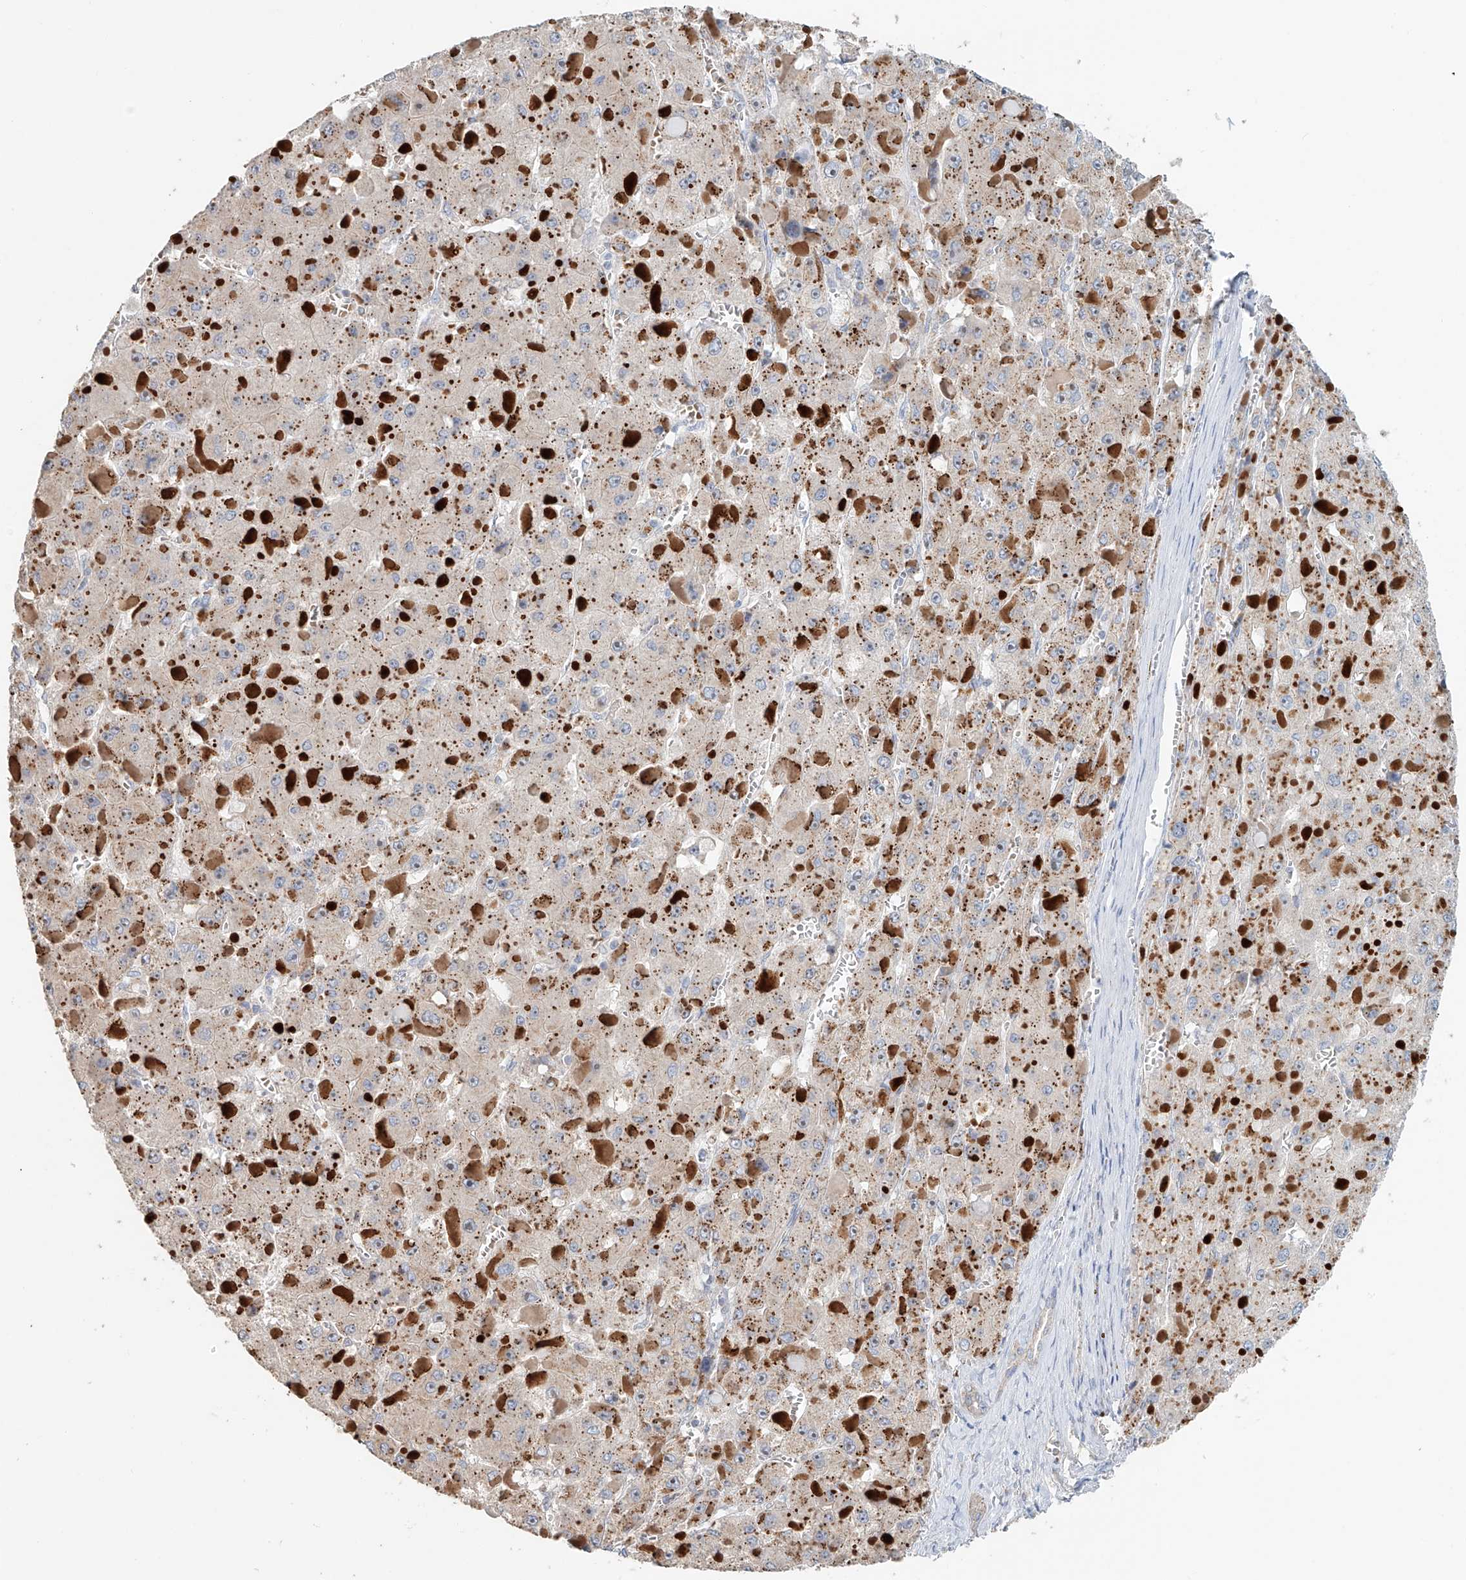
{"staining": {"intensity": "weak", "quantity": "25%-75%", "location": "cytoplasmic/membranous"}, "tissue": "liver cancer", "cell_type": "Tumor cells", "image_type": "cancer", "snomed": [{"axis": "morphology", "description": "Carcinoma, Hepatocellular, NOS"}, {"axis": "topography", "description": "Liver"}], "caption": "A high-resolution histopathology image shows immunohistochemistry (IHC) staining of hepatocellular carcinoma (liver), which shows weak cytoplasmic/membranous staining in about 25%-75% of tumor cells. (DAB = brown stain, brightfield microscopy at high magnification).", "gene": "TRIM47", "patient": {"sex": "female", "age": 73}}